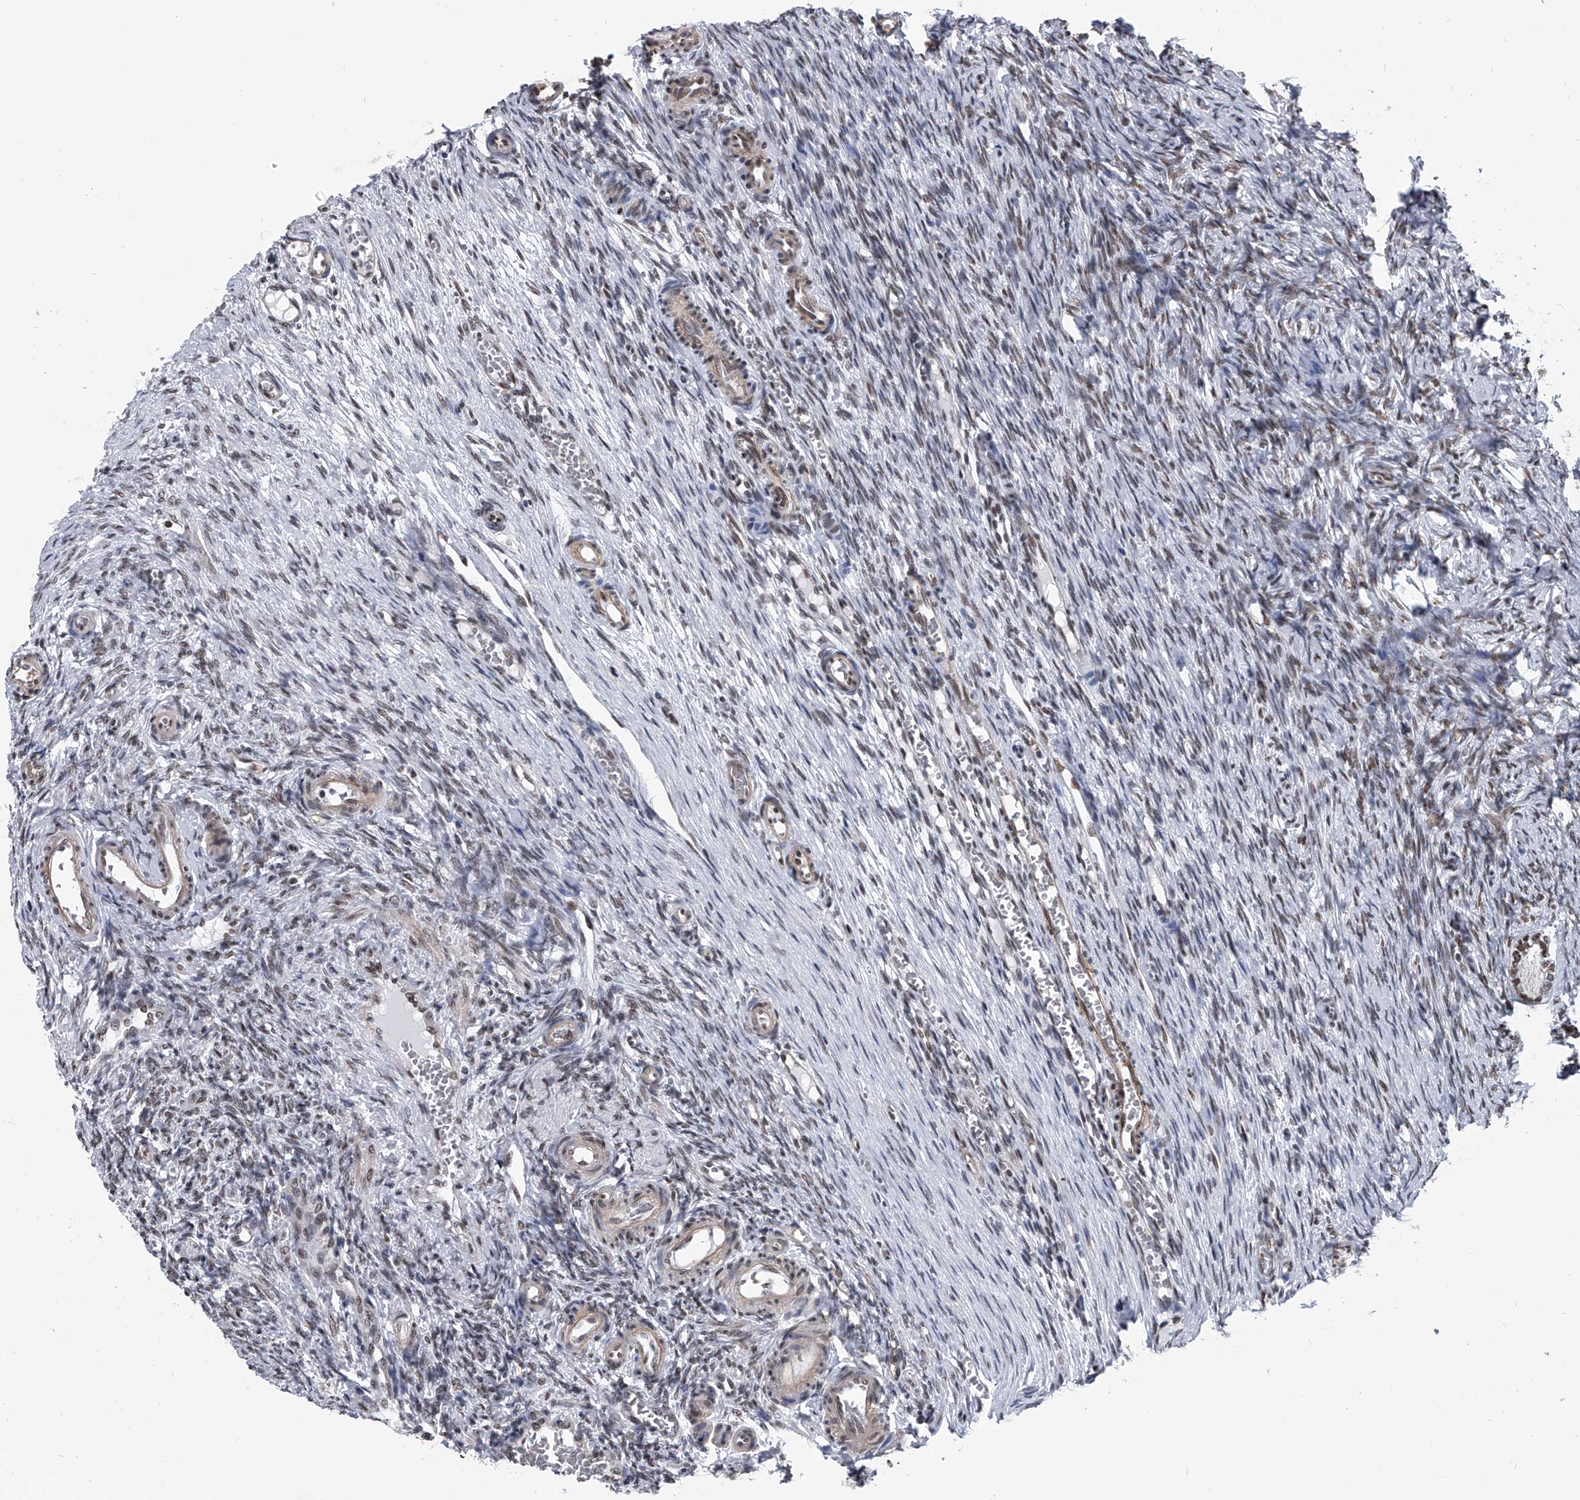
{"staining": {"intensity": "moderate", "quantity": ">75%", "location": "nuclear"}, "tissue": "ovary", "cell_type": "Follicle cells", "image_type": "normal", "snomed": [{"axis": "morphology", "description": "Adenocarcinoma, NOS"}, {"axis": "topography", "description": "Endometrium"}], "caption": "Immunohistochemical staining of normal human ovary shows >75% levels of moderate nuclear protein positivity in about >75% of follicle cells.", "gene": "SIM2", "patient": {"sex": "female", "age": 32}}